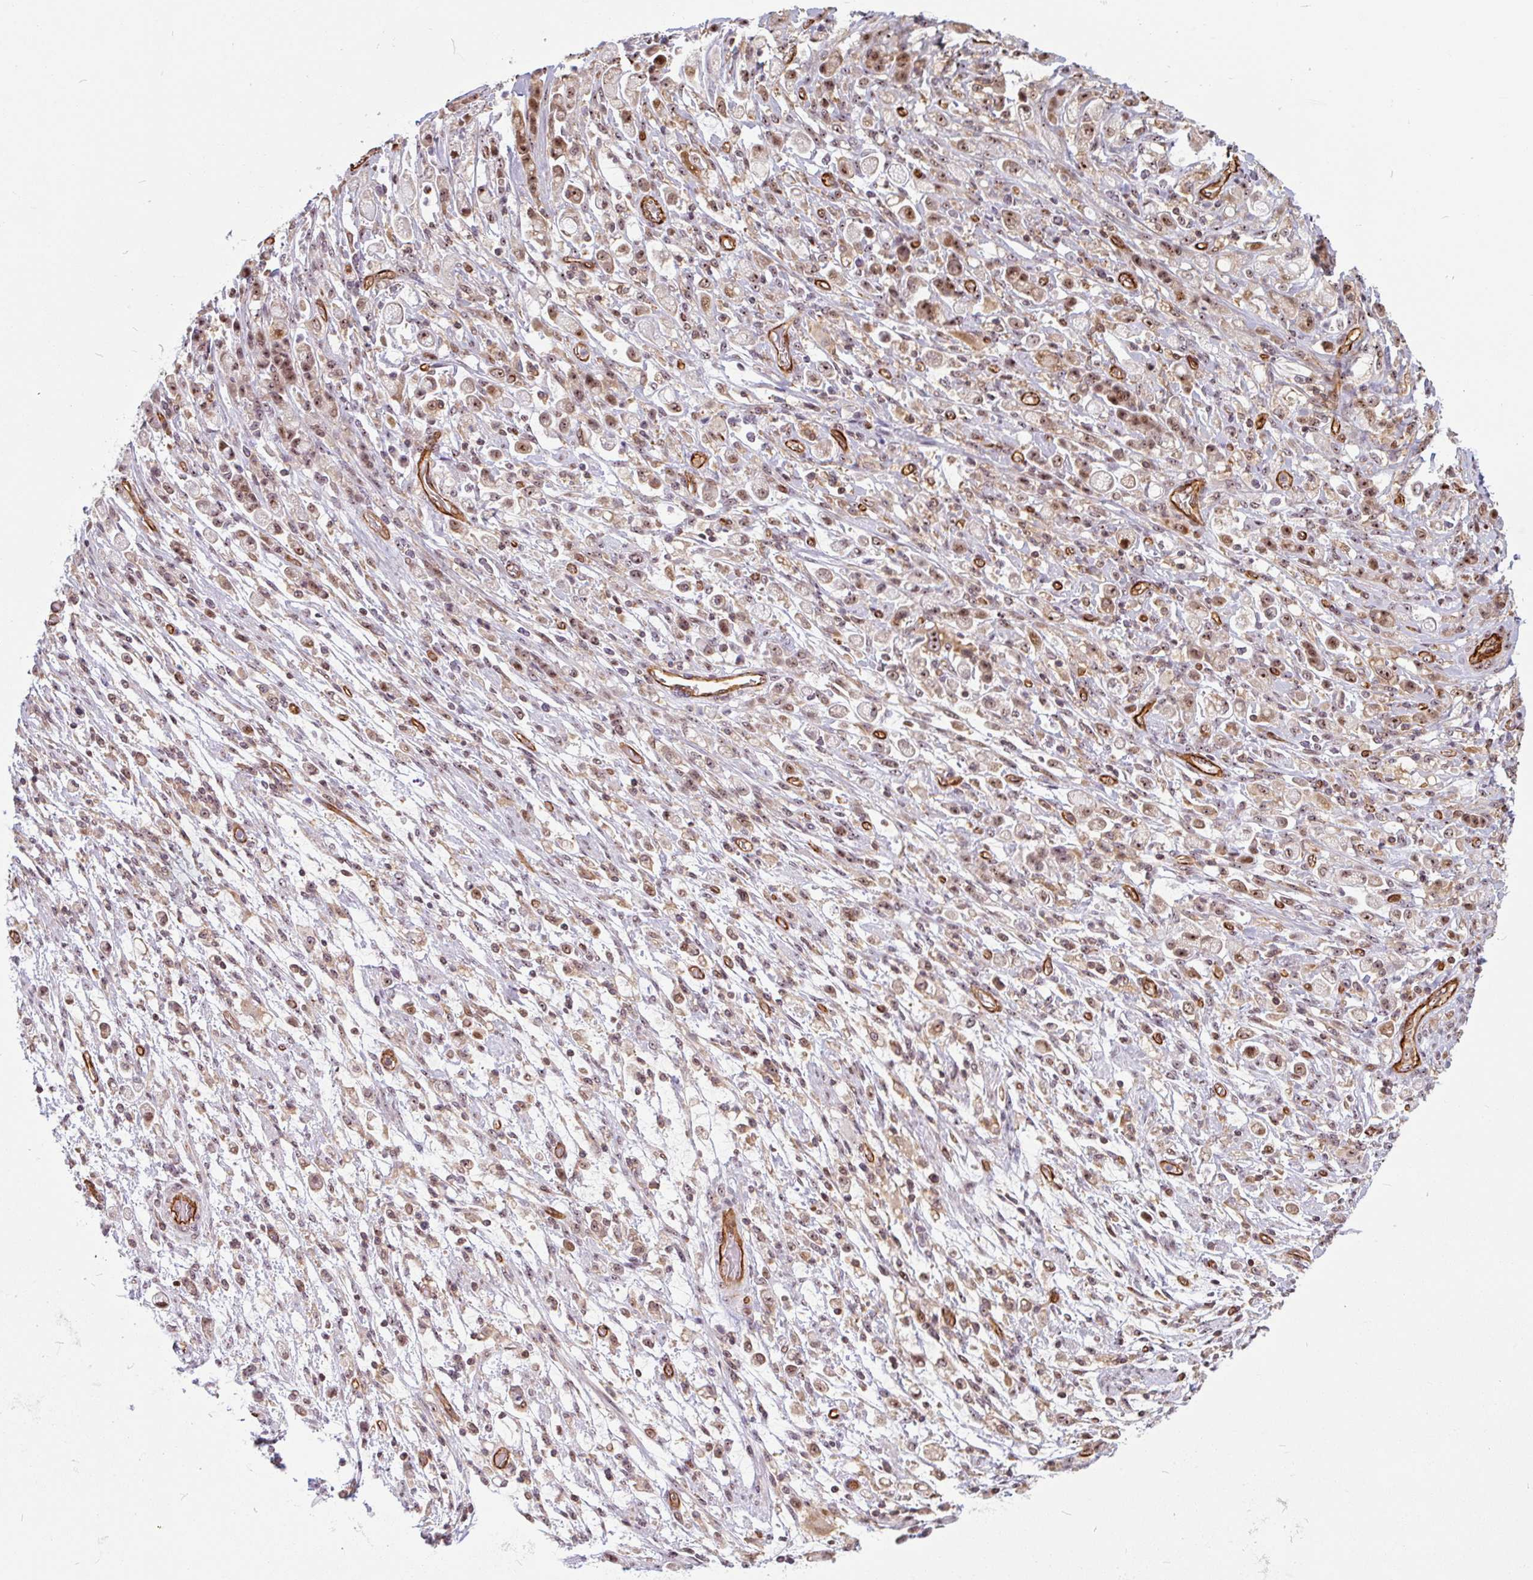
{"staining": {"intensity": "moderate", "quantity": ">75%", "location": "nuclear"}, "tissue": "stomach cancer", "cell_type": "Tumor cells", "image_type": "cancer", "snomed": [{"axis": "morphology", "description": "Adenocarcinoma, NOS"}, {"axis": "topography", "description": "Stomach"}], "caption": "Moderate nuclear staining is seen in about >75% of tumor cells in adenocarcinoma (stomach).", "gene": "ZNF689", "patient": {"sex": "female", "age": 60}}